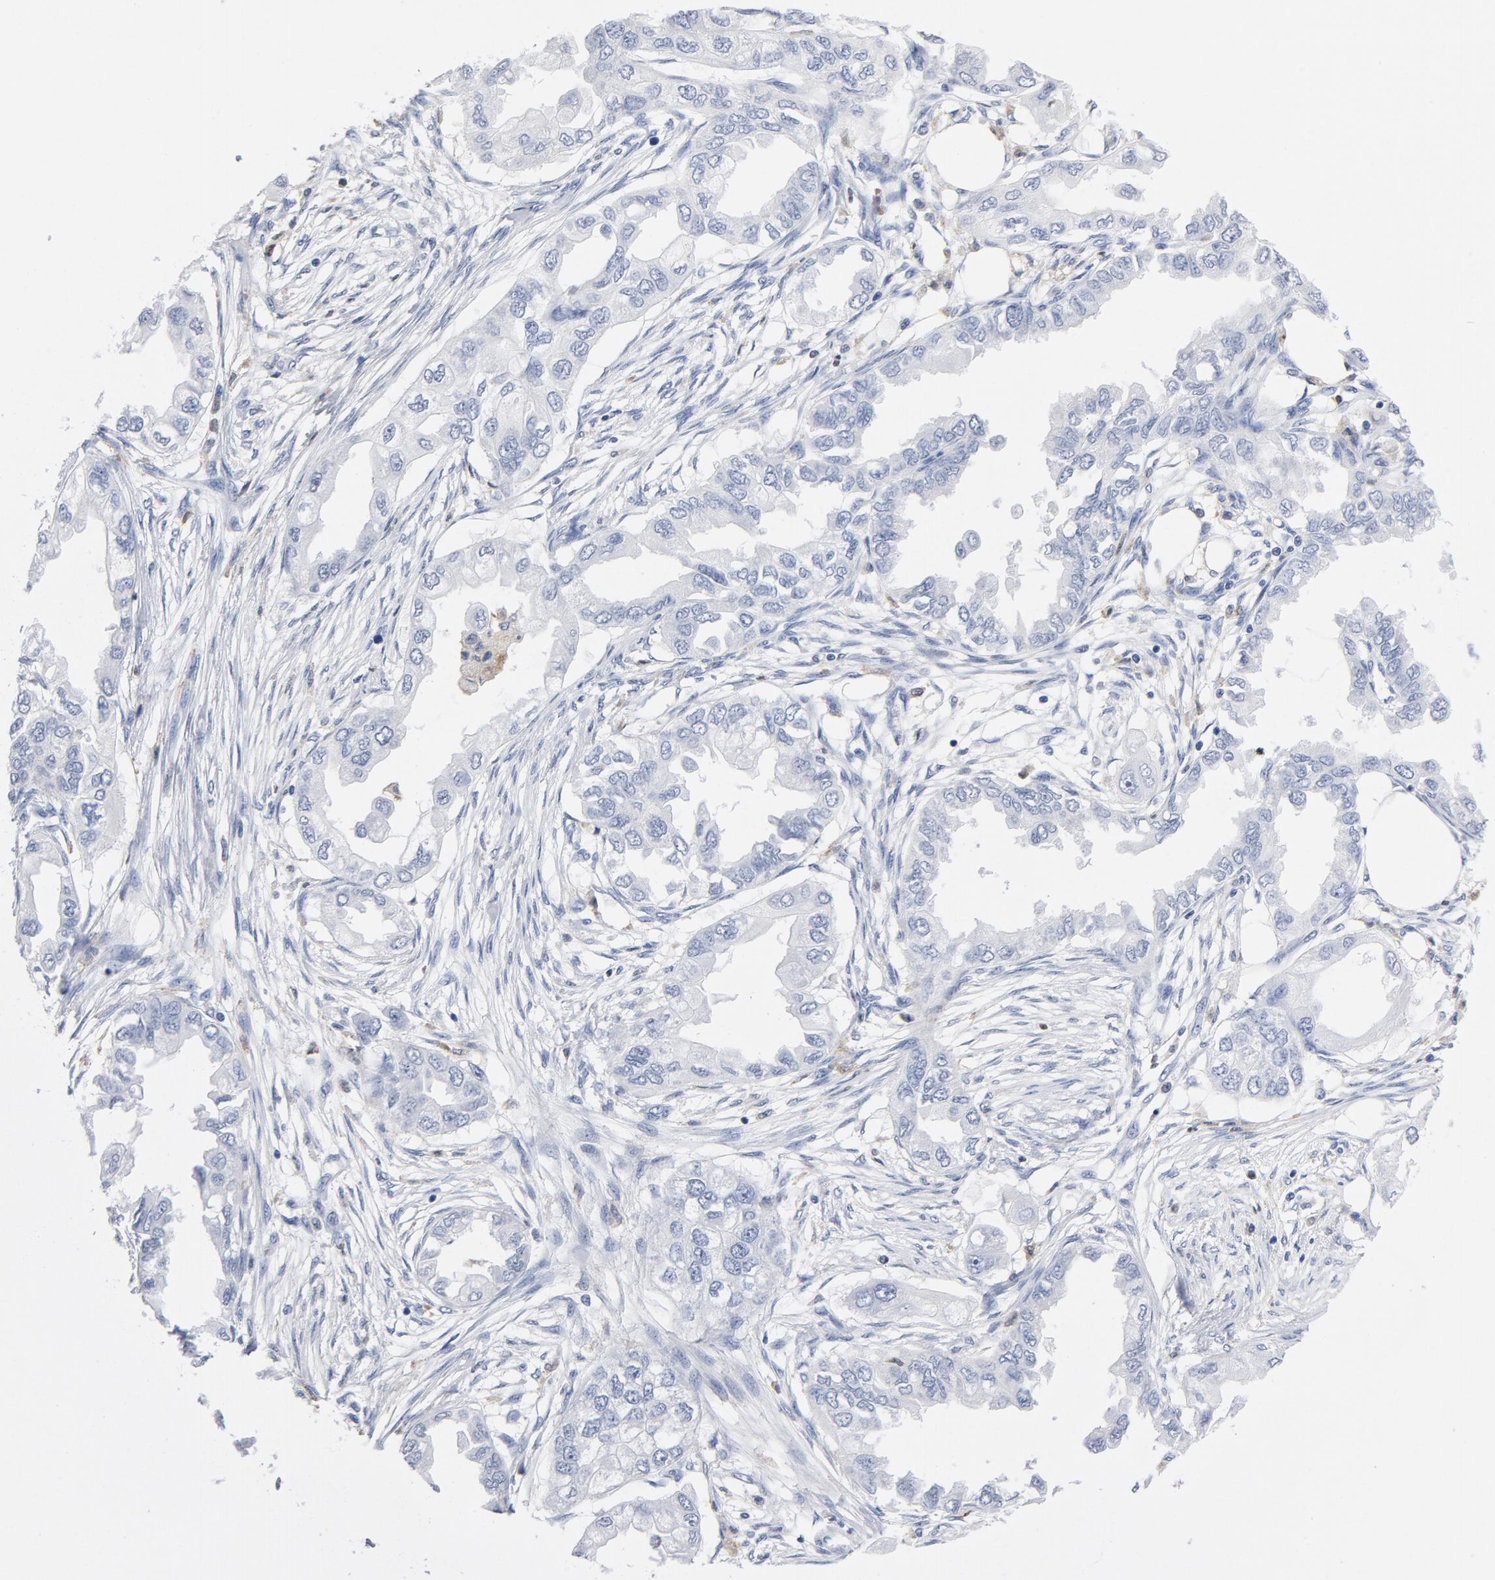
{"staining": {"intensity": "negative", "quantity": "none", "location": "none"}, "tissue": "endometrial cancer", "cell_type": "Tumor cells", "image_type": "cancer", "snomed": [{"axis": "morphology", "description": "Adenocarcinoma, NOS"}, {"axis": "topography", "description": "Endometrium"}], "caption": "Immunohistochemistry photomicrograph of neoplastic tissue: human adenocarcinoma (endometrial) stained with DAB displays no significant protein positivity in tumor cells.", "gene": "NCF1", "patient": {"sex": "female", "age": 67}}